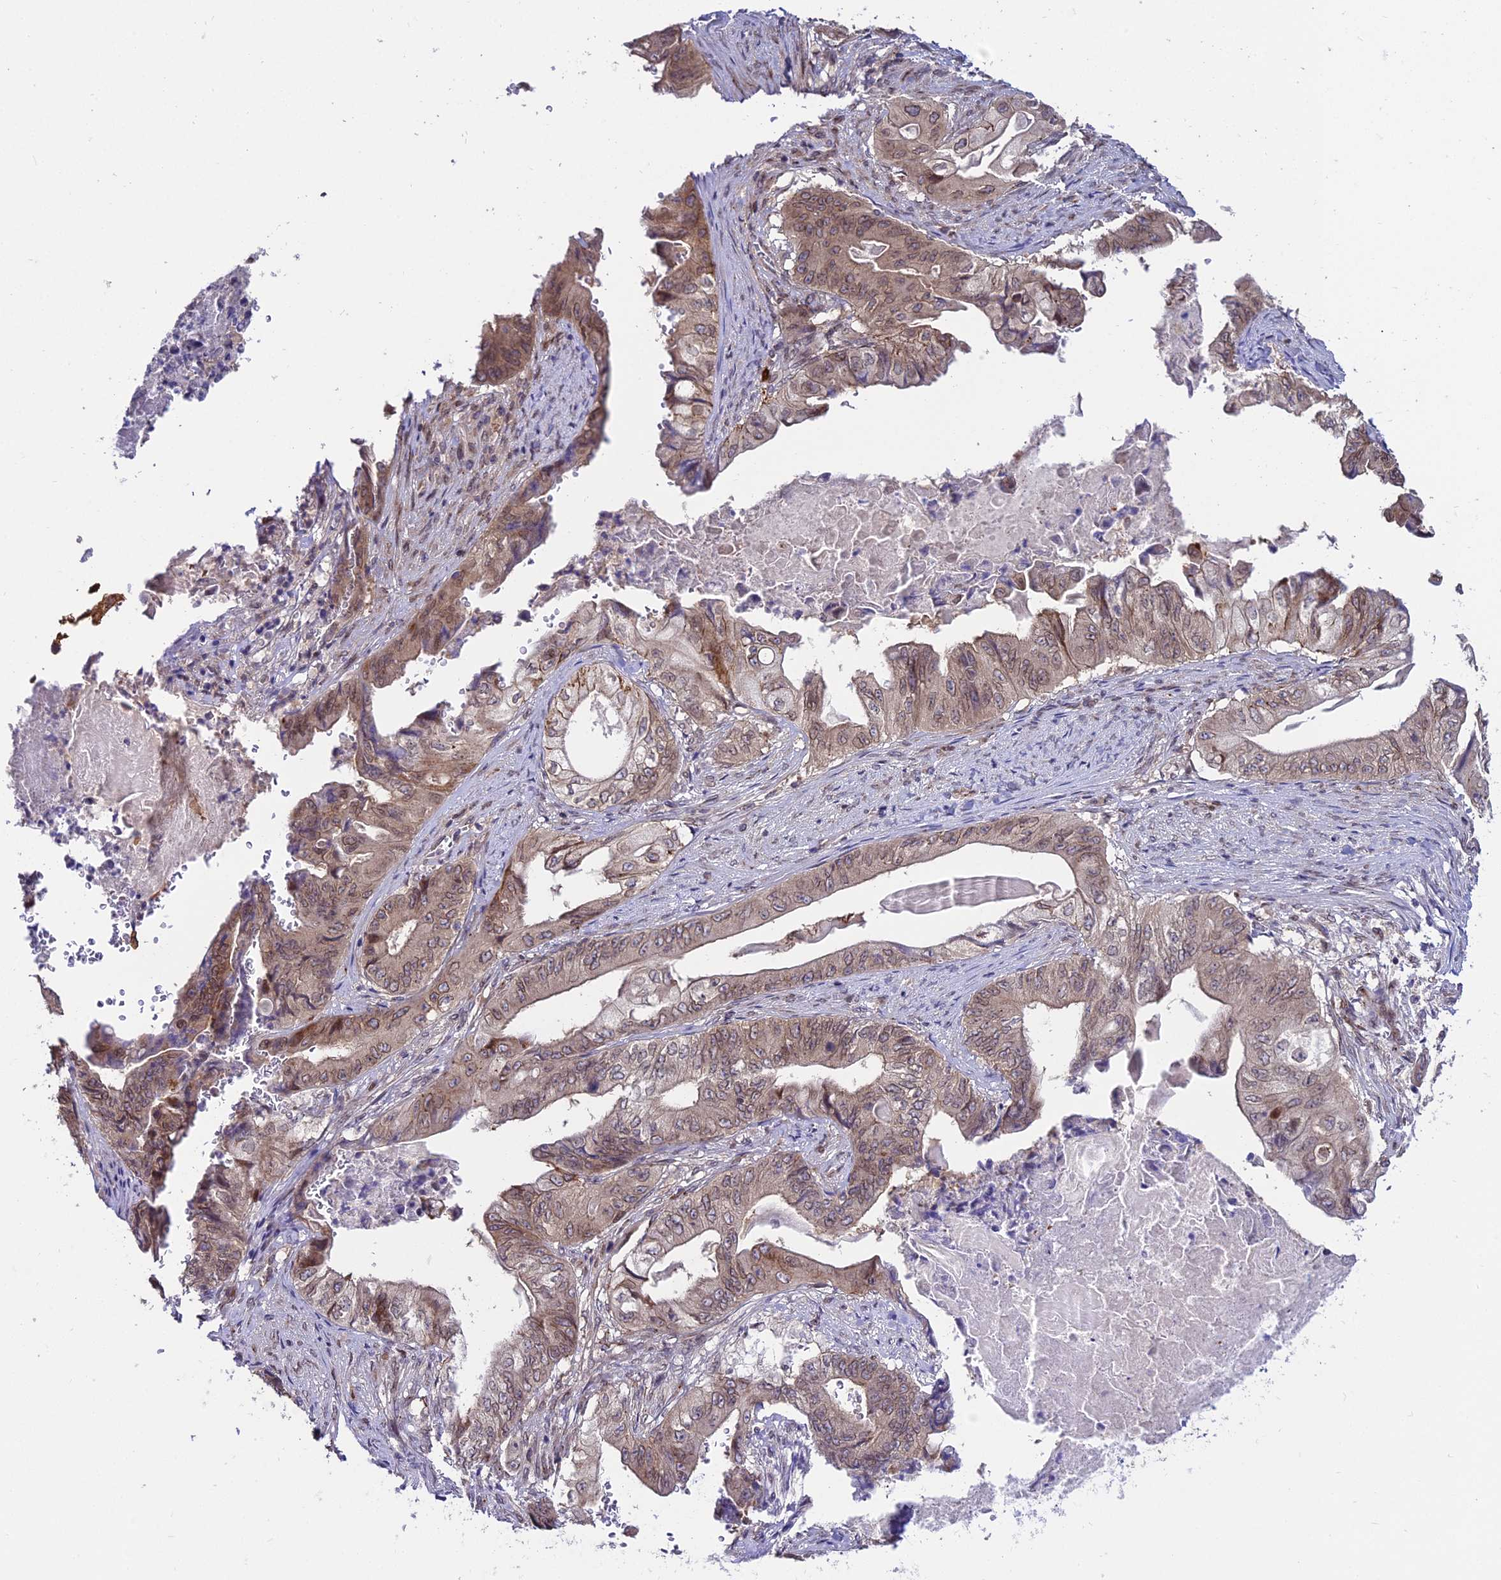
{"staining": {"intensity": "moderate", "quantity": ">75%", "location": "cytoplasmic/membranous,nuclear"}, "tissue": "stomach cancer", "cell_type": "Tumor cells", "image_type": "cancer", "snomed": [{"axis": "morphology", "description": "Adenocarcinoma, NOS"}, {"axis": "topography", "description": "Stomach"}], "caption": "Immunohistochemical staining of human stomach cancer (adenocarcinoma) reveals moderate cytoplasmic/membranous and nuclear protein positivity in about >75% of tumor cells.", "gene": "DDX19A", "patient": {"sex": "female", "age": 73}}